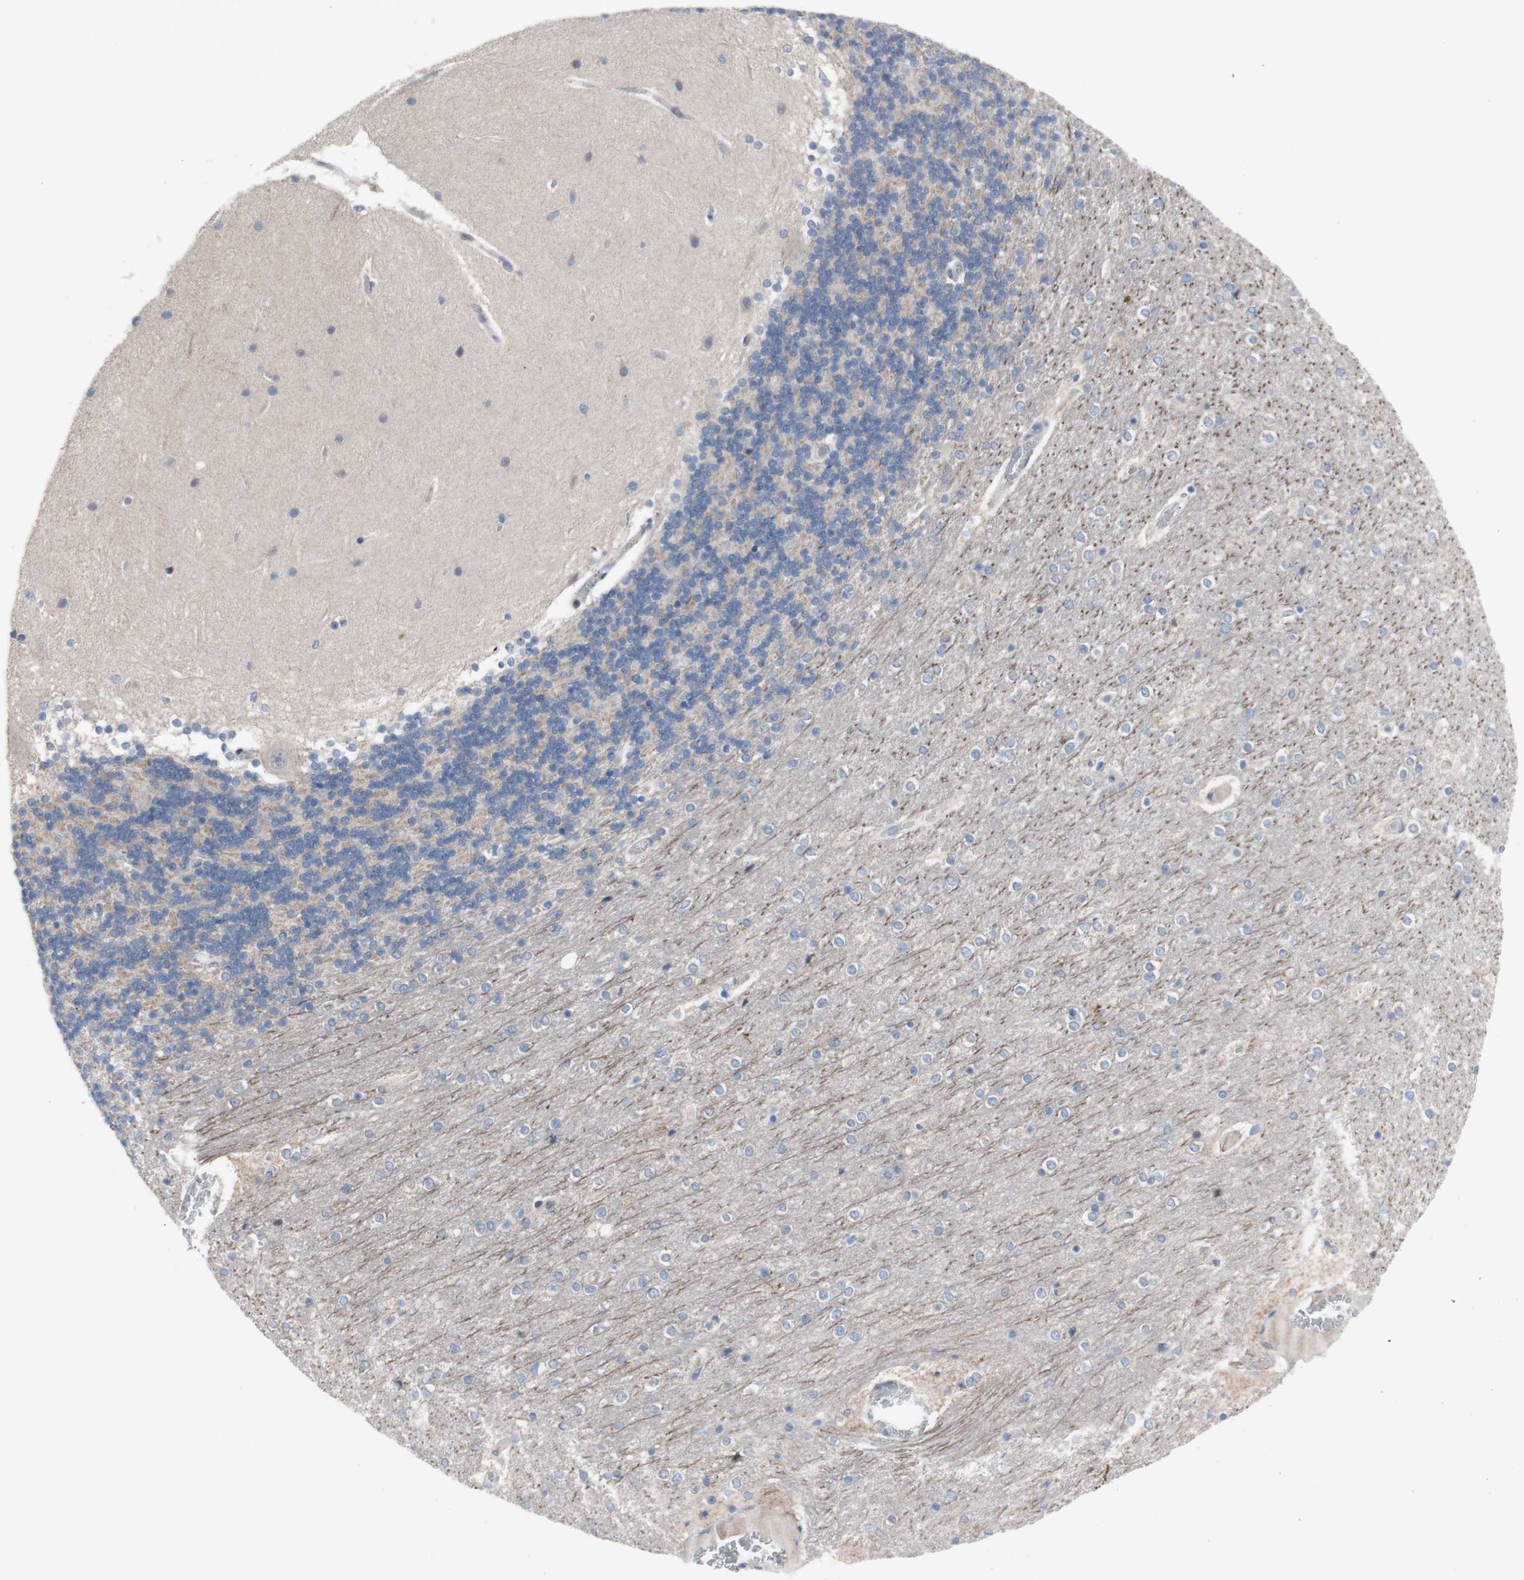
{"staining": {"intensity": "negative", "quantity": "none", "location": "none"}, "tissue": "cerebellum", "cell_type": "Cells in granular layer", "image_type": "normal", "snomed": [{"axis": "morphology", "description": "Normal tissue, NOS"}, {"axis": "topography", "description": "Cerebellum"}], "caption": "An immunohistochemistry image of normal cerebellum is shown. There is no staining in cells in granular layer of cerebellum. The staining is performed using DAB (3,3'-diaminobenzidine) brown chromogen with nuclei counter-stained in using hematoxylin.", "gene": "PHTF2", "patient": {"sex": "female", "age": 54}}